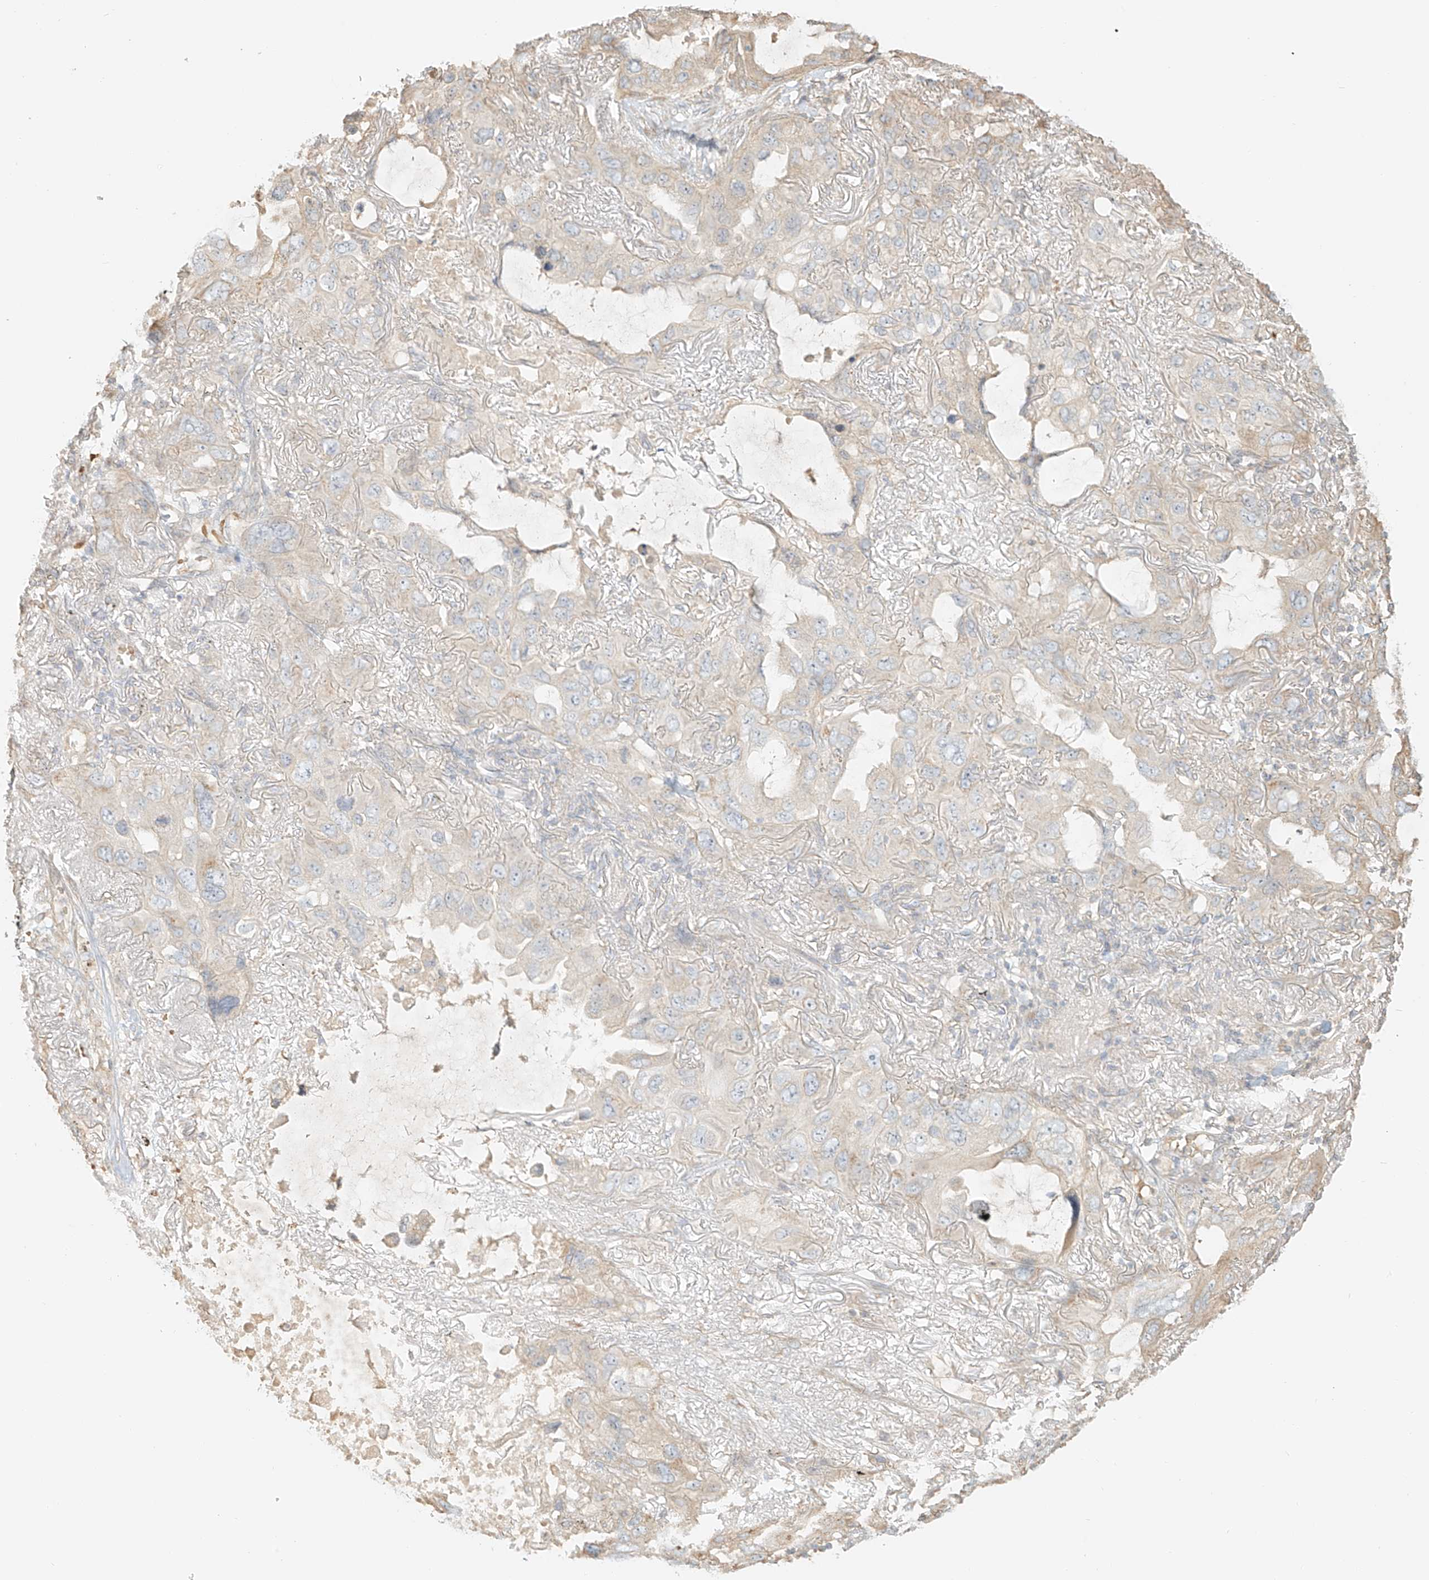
{"staining": {"intensity": "negative", "quantity": "none", "location": "none"}, "tissue": "lung cancer", "cell_type": "Tumor cells", "image_type": "cancer", "snomed": [{"axis": "morphology", "description": "Squamous cell carcinoma, NOS"}, {"axis": "topography", "description": "Lung"}], "caption": "A micrograph of lung squamous cell carcinoma stained for a protein shows no brown staining in tumor cells.", "gene": "UPK1B", "patient": {"sex": "female", "age": 73}}